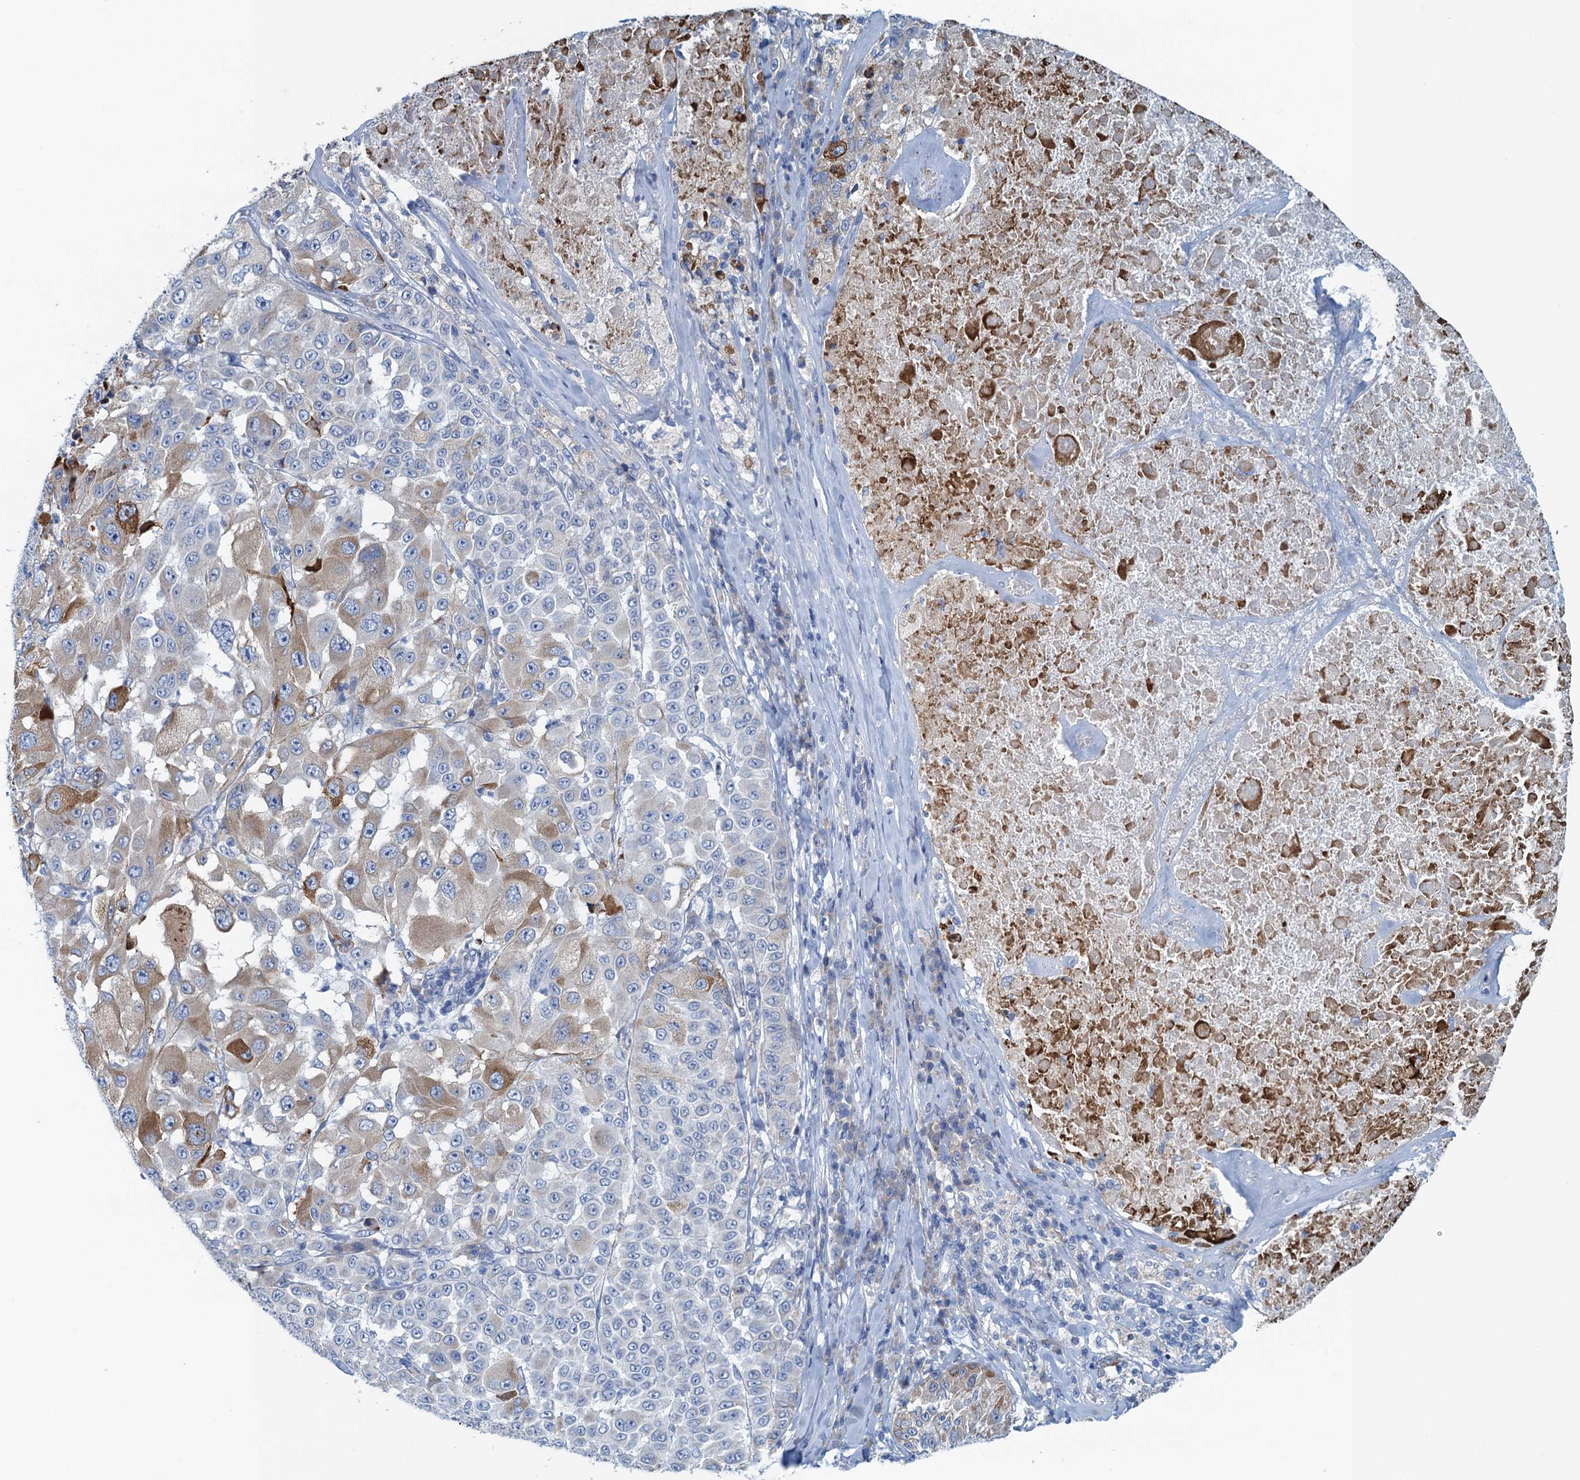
{"staining": {"intensity": "moderate", "quantity": "<25%", "location": "cytoplasmic/membranous"}, "tissue": "melanoma", "cell_type": "Tumor cells", "image_type": "cancer", "snomed": [{"axis": "morphology", "description": "Malignant melanoma, Metastatic site"}, {"axis": "topography", "description": "Lymph node"}], "caption": "DAB (3,3'-diaminobenzidine) immunohistochemical staining of malignant melanoma (metastatic site) demonstrates moderate cytoplasmic/membranous protein positivity in about <25% of tumor cells.", "gene": "C10orf88", "patient": {"sex": "male", "age": 62}}